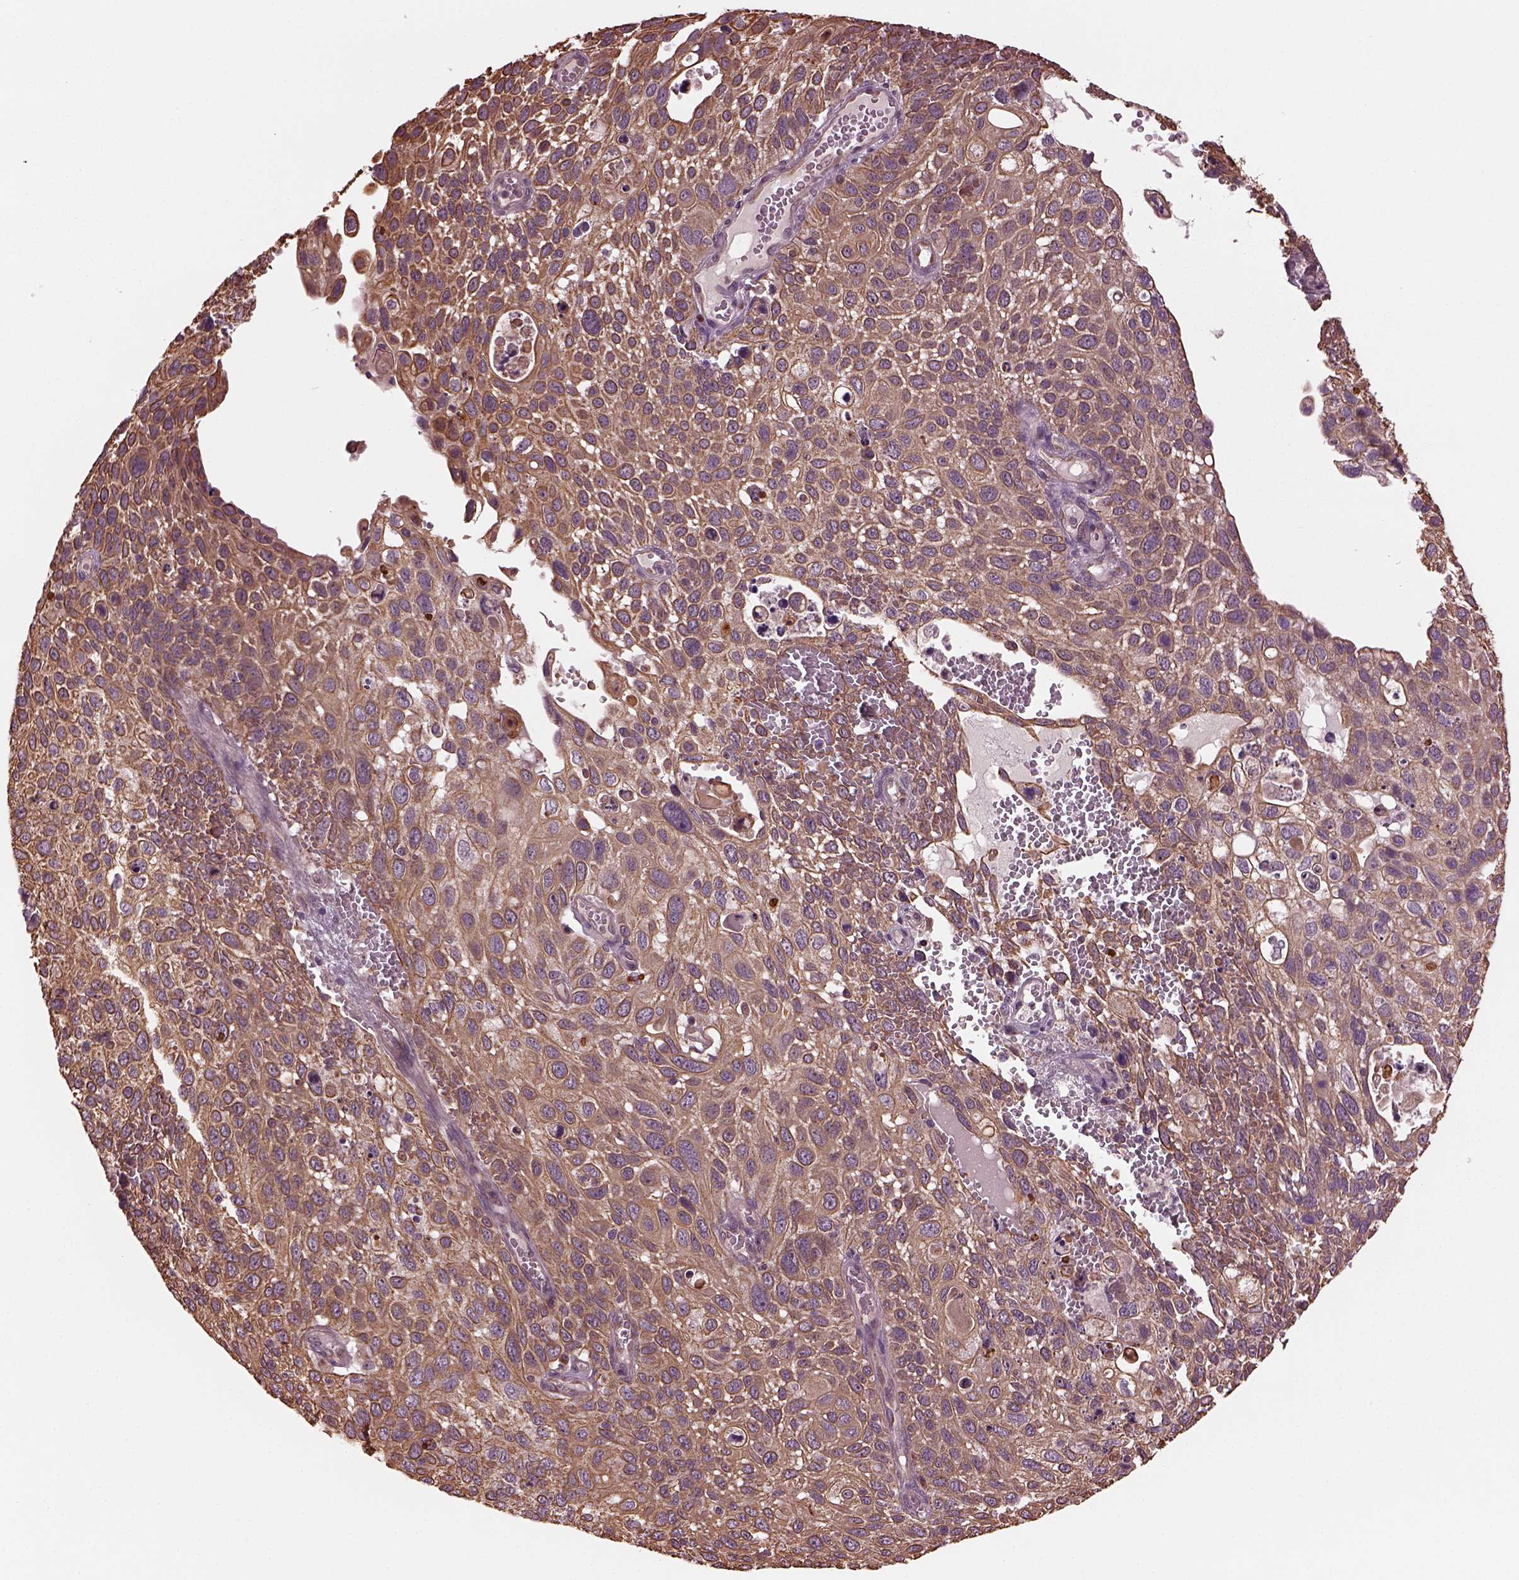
{"staining": {"intensity": "moderate", "quantity": ">75%", "location": "cytoplasmic/membranous,nuclear"}, "tissue": "cervical cancer", "cell_type": "Tumor cells", "image_type": "cancer", "snomed": [{"axis": "morphology", "description": "Squamous cell carcinoma, NOS"}, {"axis": "topography", "description": "Cervix"}], "caption": "Human cervical cancer stained with a protein marker displays moderate staining in tumor cells.", "gene": "RUFY3", "patient": {"sex": "female", "age": 70}}